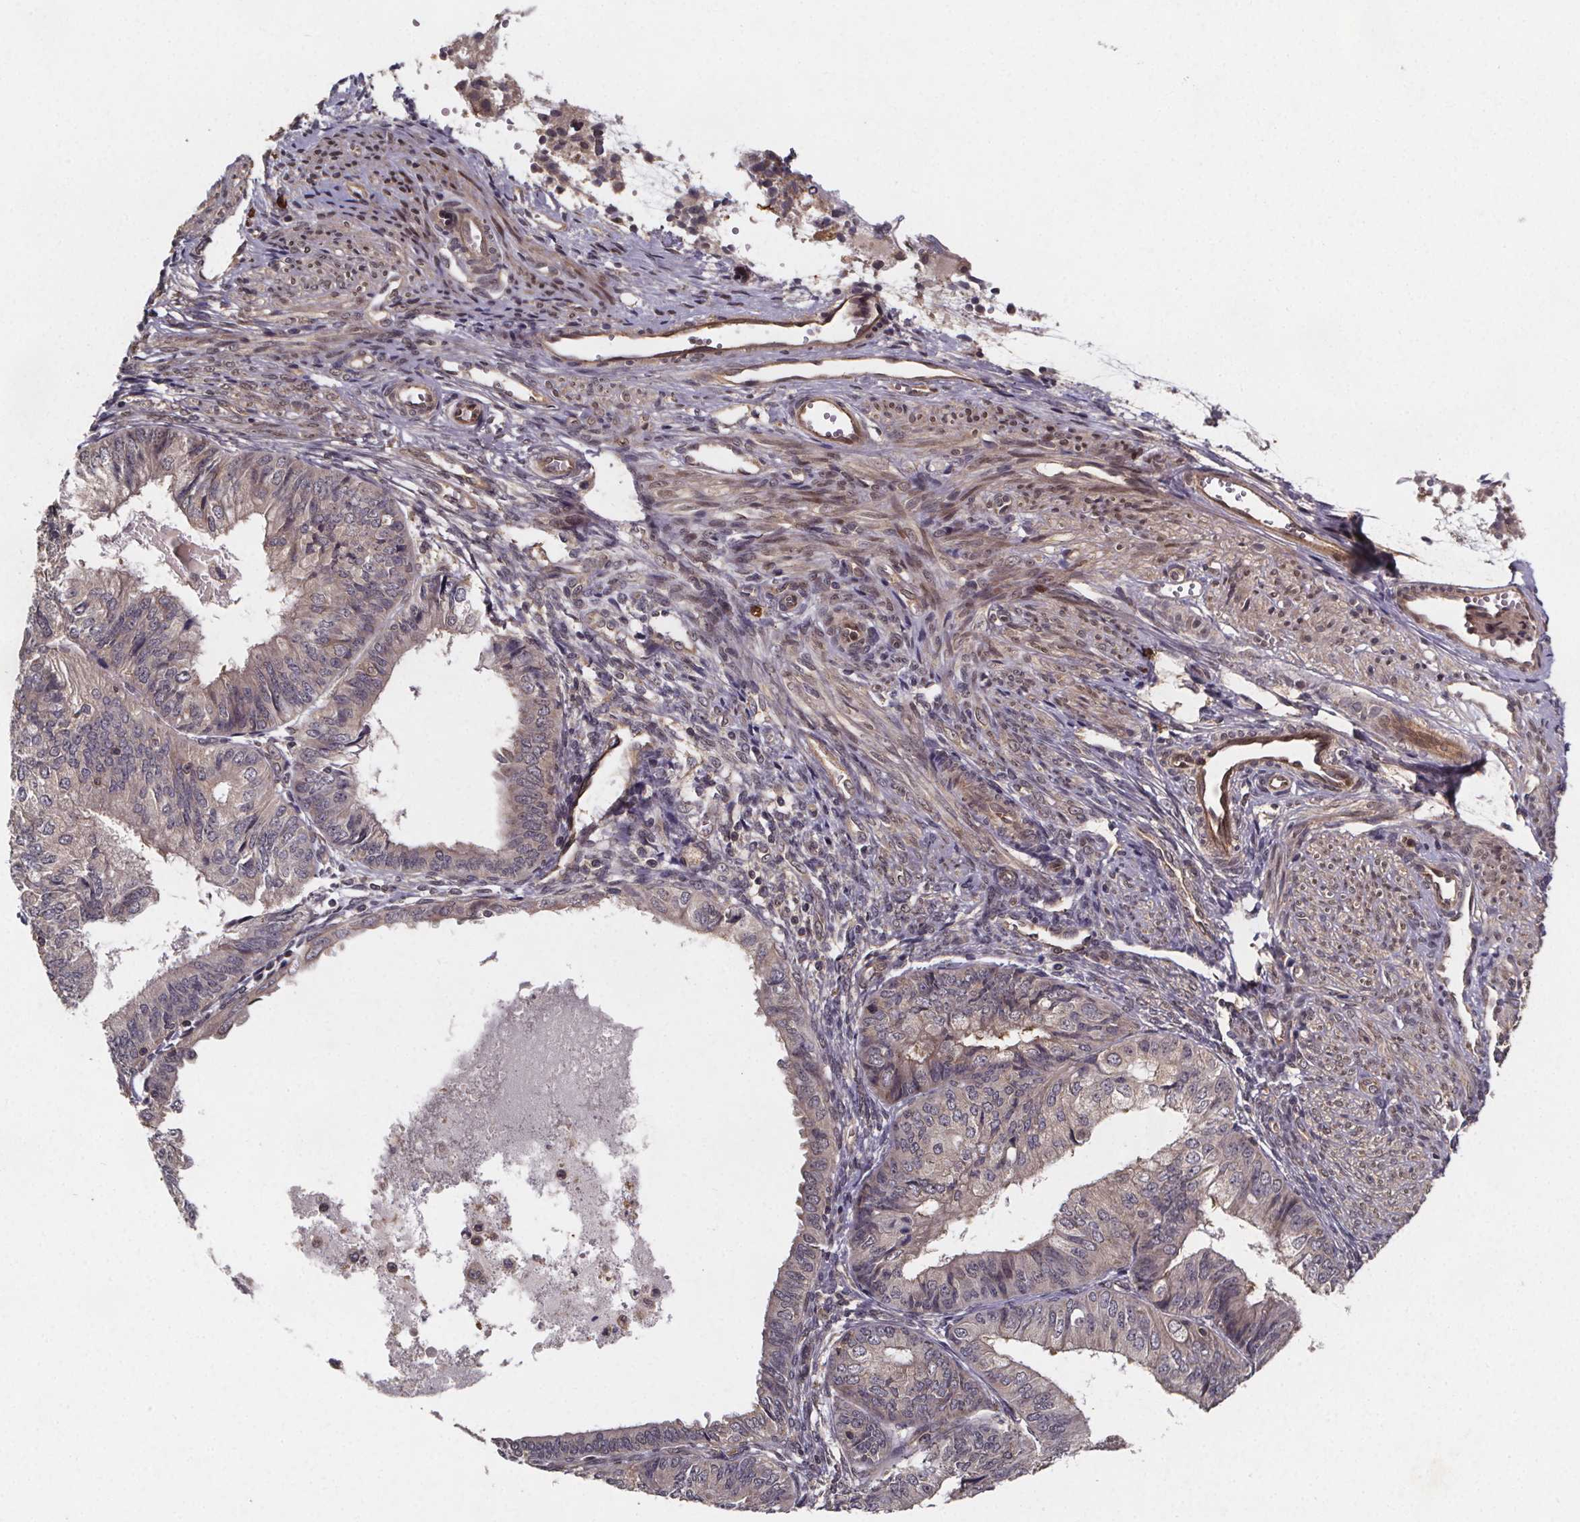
{"staining": {"intensity": "weak", "quantity": "<25%", "location": "cytoplasmic/membranous"}, "tissue": "endometrial cancer", "cell_type": "Tumor cells", "image_type": "cancer", "snomed": [{"axis": "morphology", "description": "Adenocarcinoma, NOS"}, {"axis": "topography", "description": "Endometrium"}], "caption": "Endometrial adenocarcinoma was stained to show a protein in brown. There is no significant positivity in tumor cells.", "gene": "PIERCE2", "patient": {"sex": "female", "age": 58}}